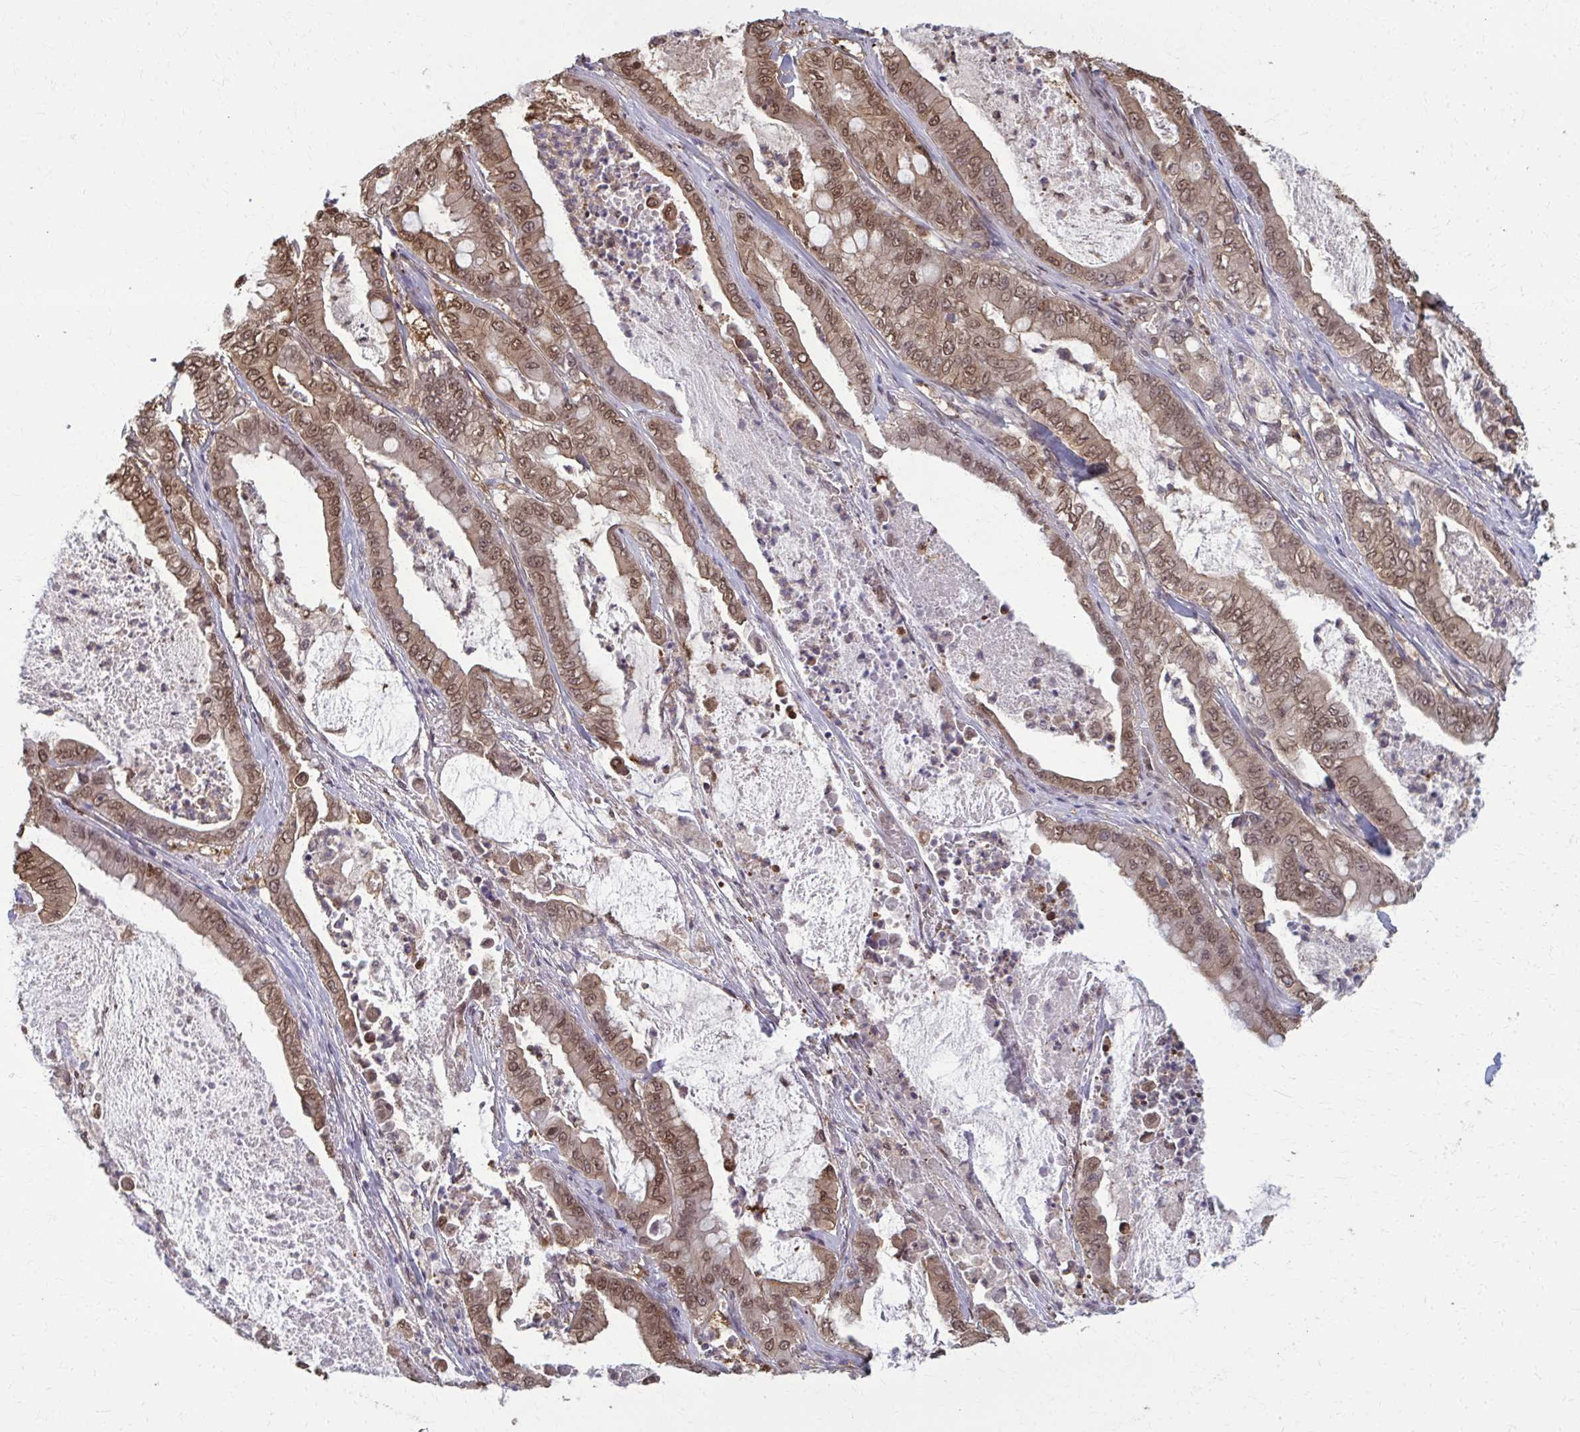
{"staining": {"intensity": "moderate", "quantity": ">75%", "location": "cytoplasmic/membranous,nuclear"}, "tissue": "pancreatic cancer", "cell_type": "Tumor cells", "image_type": "cancer", "snomed": [{"axis": "morphology", "description": "Adenocarcinoma, NOS"}, {"axis": "topography", "description": "Pancreas"}], "caption": "Immunohistochemistry (DAB (3,3'-diaminobenzidine)) staining of adenocarcinoma (pancreatic) shows moderate cytoplasmic/membranous and nuclear protein staining in about >75% of tumor cells.", "gene": "MDH1", "patient": {"sex": "male", "age": 71}}